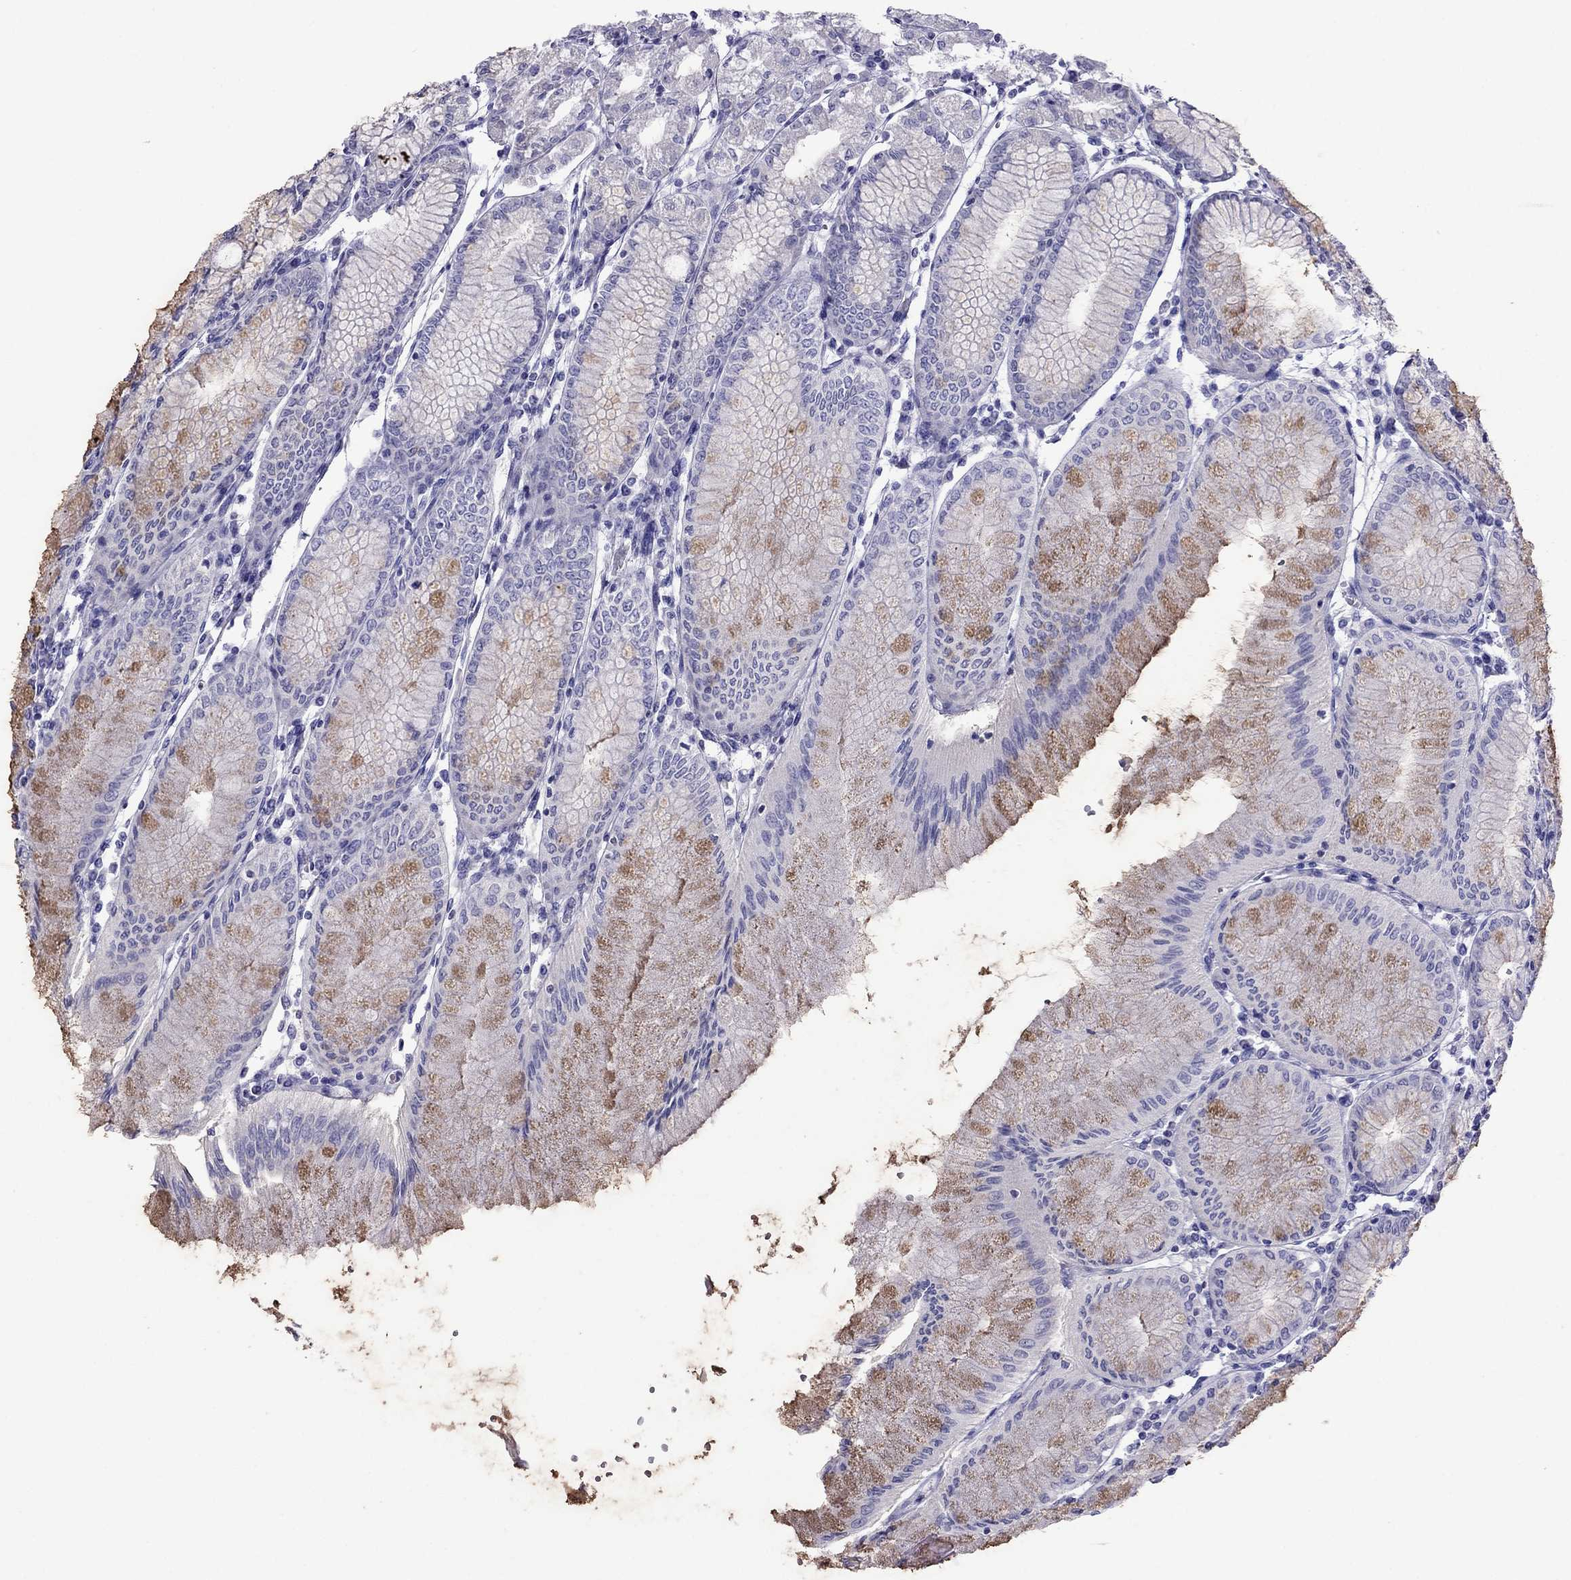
{"staining": {"intensity": "negative", "quantity": "none", "location": "none"}, "tissue": "stomach", "cell_type": "Glandular cells", "image_type": "normal", "snomed": [{"axis": "morphology", "description": "Normal tissue, NOS"}, {"axis": "topography", "description": "Skeletal muscle"}, {"axis": "topography", "description": "Stomach"}], "caption": "This is a micrograph of immunohistochemistry staining of normal stomach, which shows no expression in glandular cells. (Stains: DAB IHC with hematoxylin counter stain, Microscopy: brightfield microscopy at high magnification).", "gene": "PCDHA6", "patient": {"sex": "female", "age": 57}}